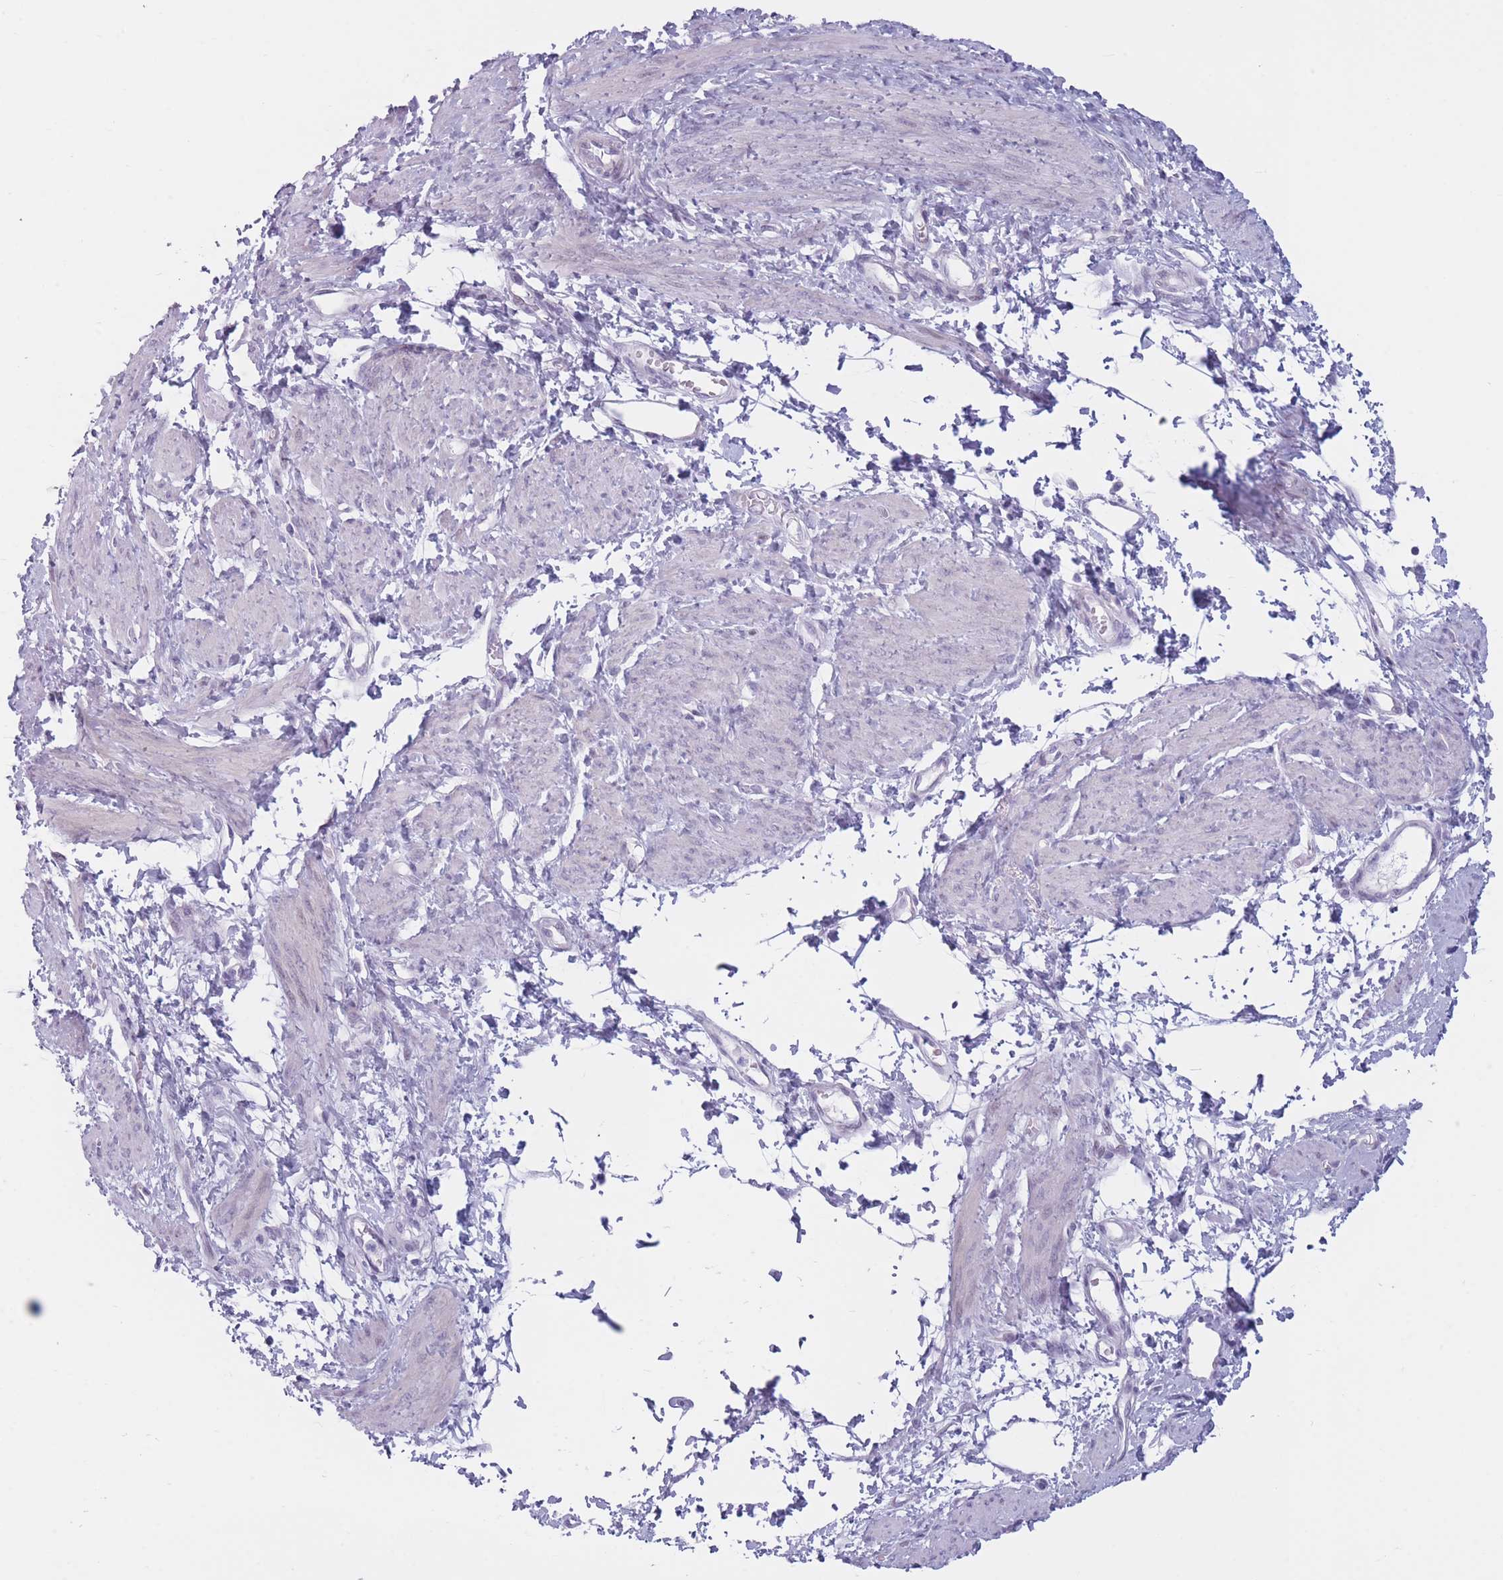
{"staining": {"intensity": "negative", "quantity": "none", "location": "none"}, "tissue": "smooth muscle", "cell_type": "Smooth muscle cells", "image_type": "normal", "snomed": [{"axis": "morphology", "description": "Normal tissue, NOS"}, {"axis": "topography", "description": "Smooth muscle"}, {"axis": "topography", "description": "Uterus"}], "caption": "IHC of normal human smooth muscle exhibits no expression in smooth muscle cells.", "gene": "PLEKHG2", "patient": {"sex": "female", "age": 39}}